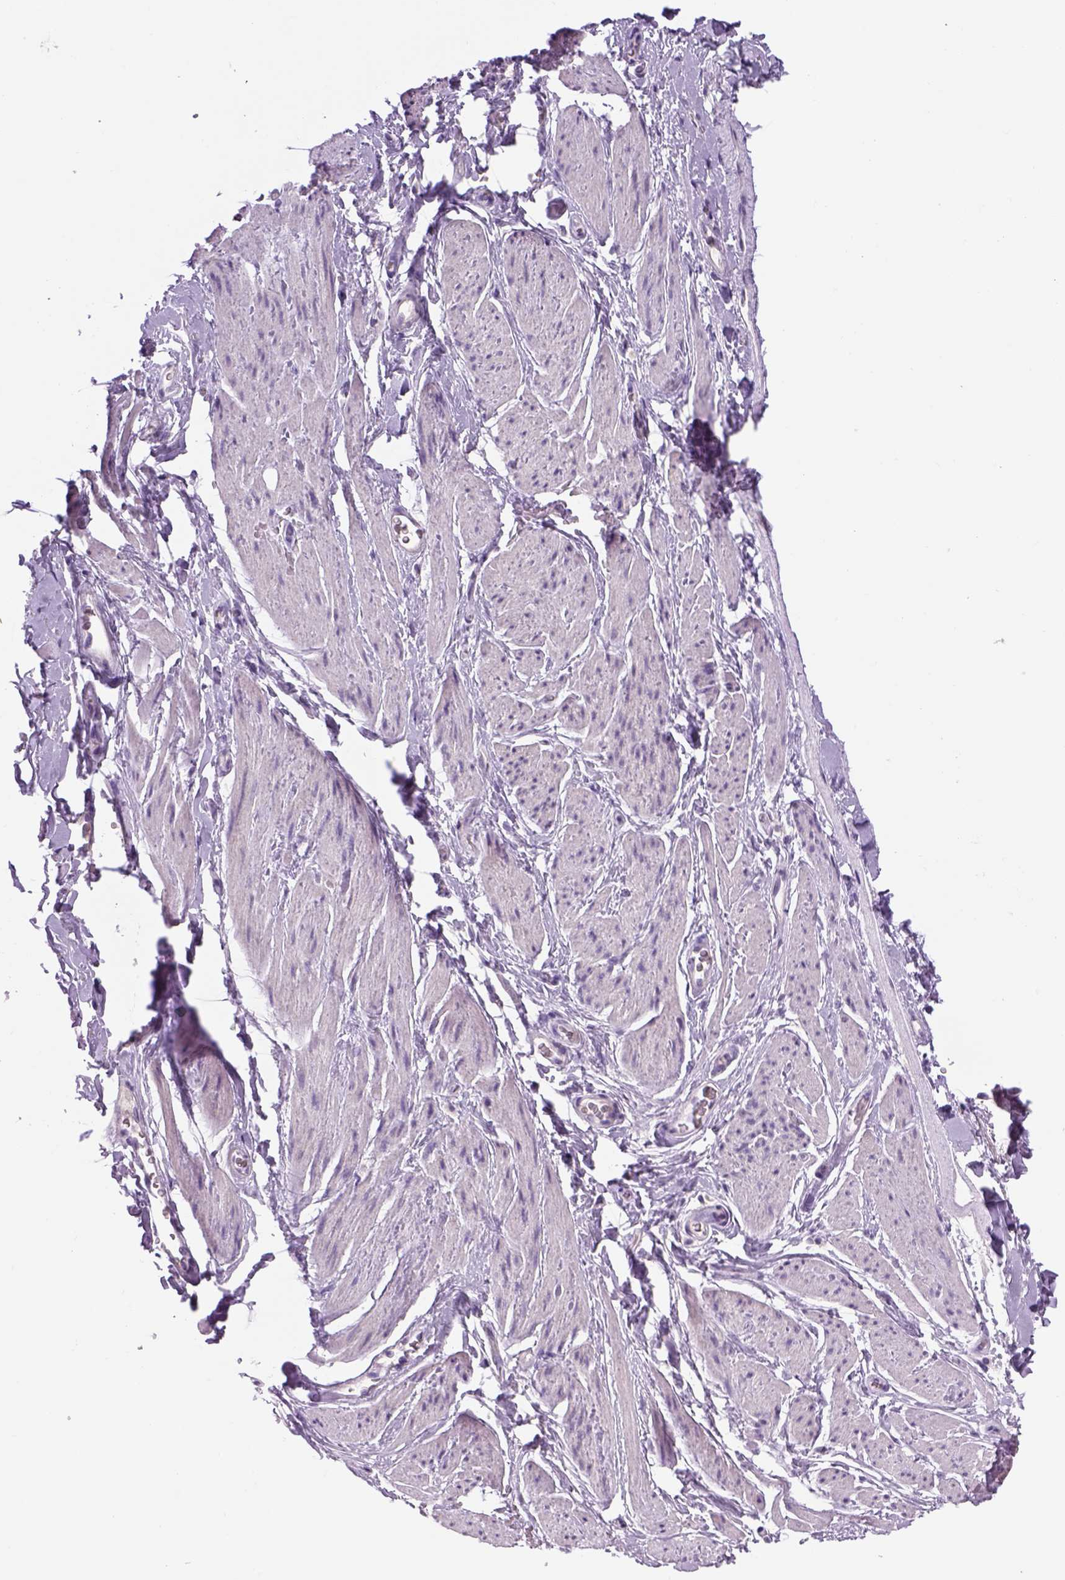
{"staining": {"intensity": "negative", "quantity": "none", "location": "none"}, "tissue": "adipose tissue", "cell_type": "Adipocytes", "image_type": "normal", "snomed": [{"axis": "morphology", "description": "Normal tissue, NOS"}, {"axis": "topography", "description": "Anal"}, {"axis": "topography", "description": "Peripheral nerve tissue"}], "caption": "The image demonstrates no significant expression in adipocytes of adipose tissue.", "gene": "DBH", "patient": {"sex": "male", "age": 53}}